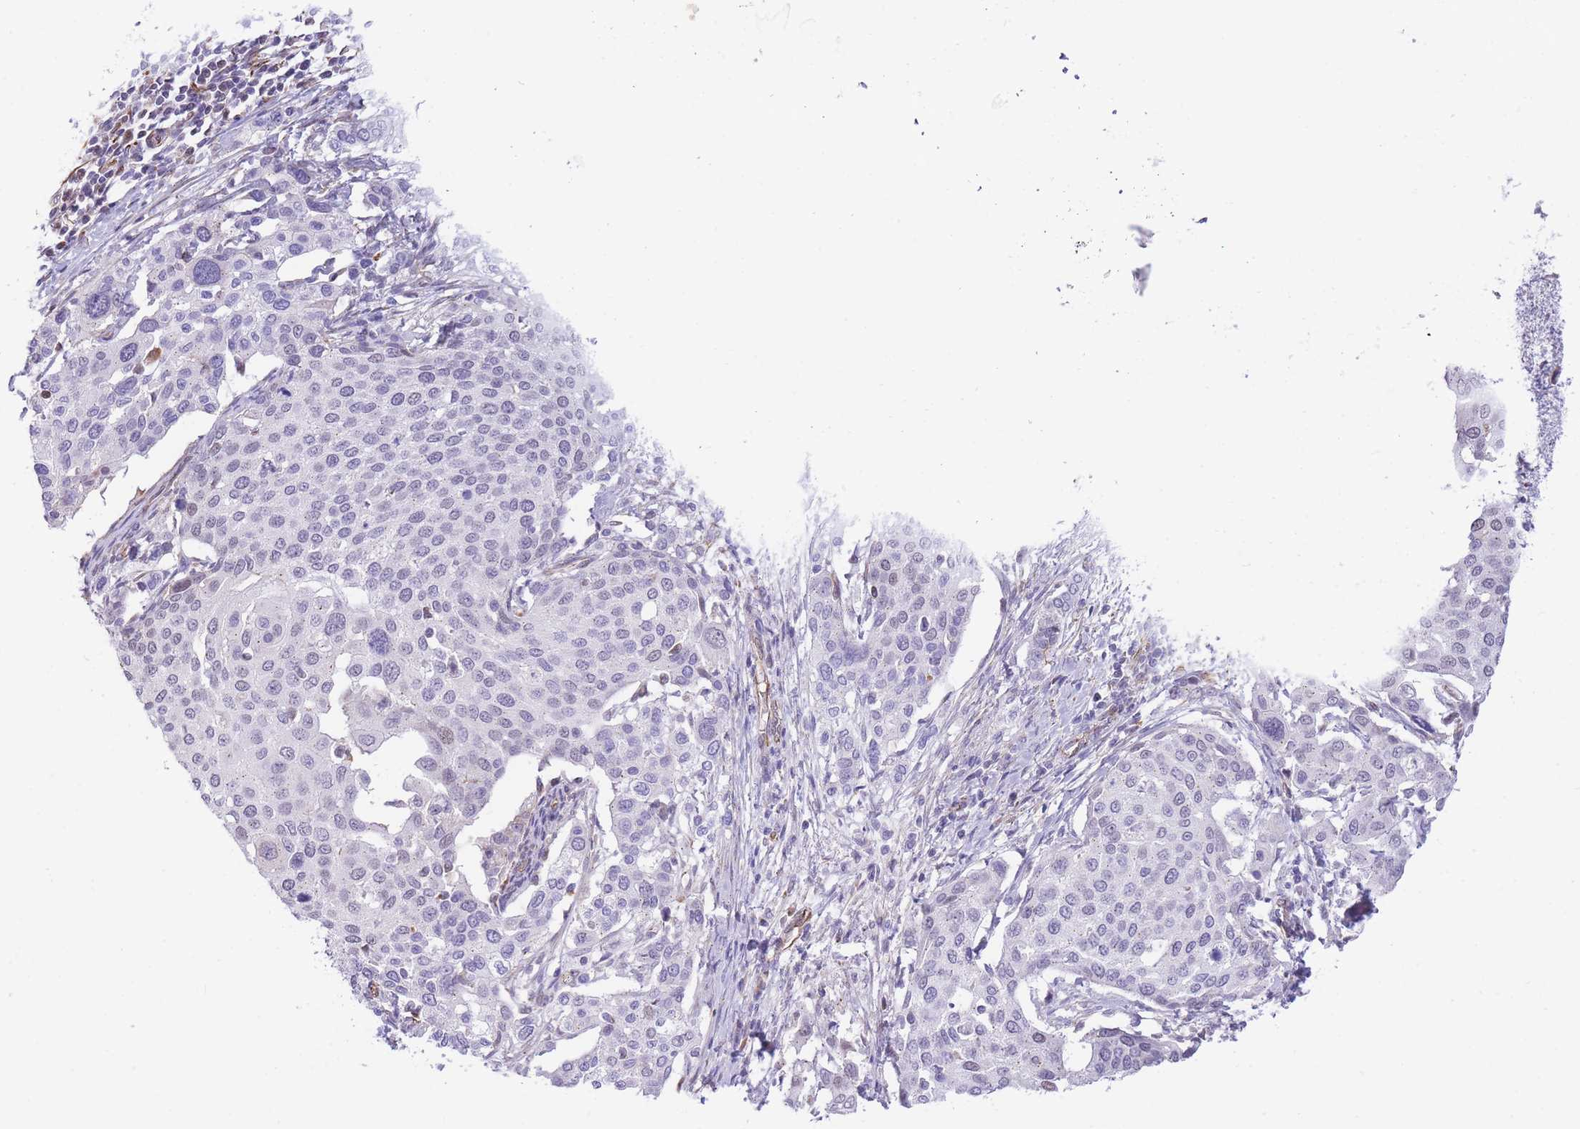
{"staining": {"intensity": "negative", "quantity": "none", "location": "none"}, "tissue": "cervical cancer", "cell_type": "Tumor cells", "image_type": "cancer", "snomed": [{"axis": "morphology", "description": "Squamous cell carcinoma, NOS"}, {"axis": "topography", "description": "Cervix"}], "caption": "High power microscopy histopathology image of an IHC image of cervical squamous cell carcinoma, revealing no significant staining in tumor cells.", "gene": "PSG8", "patient": {"sex": "female", "age": 44}}